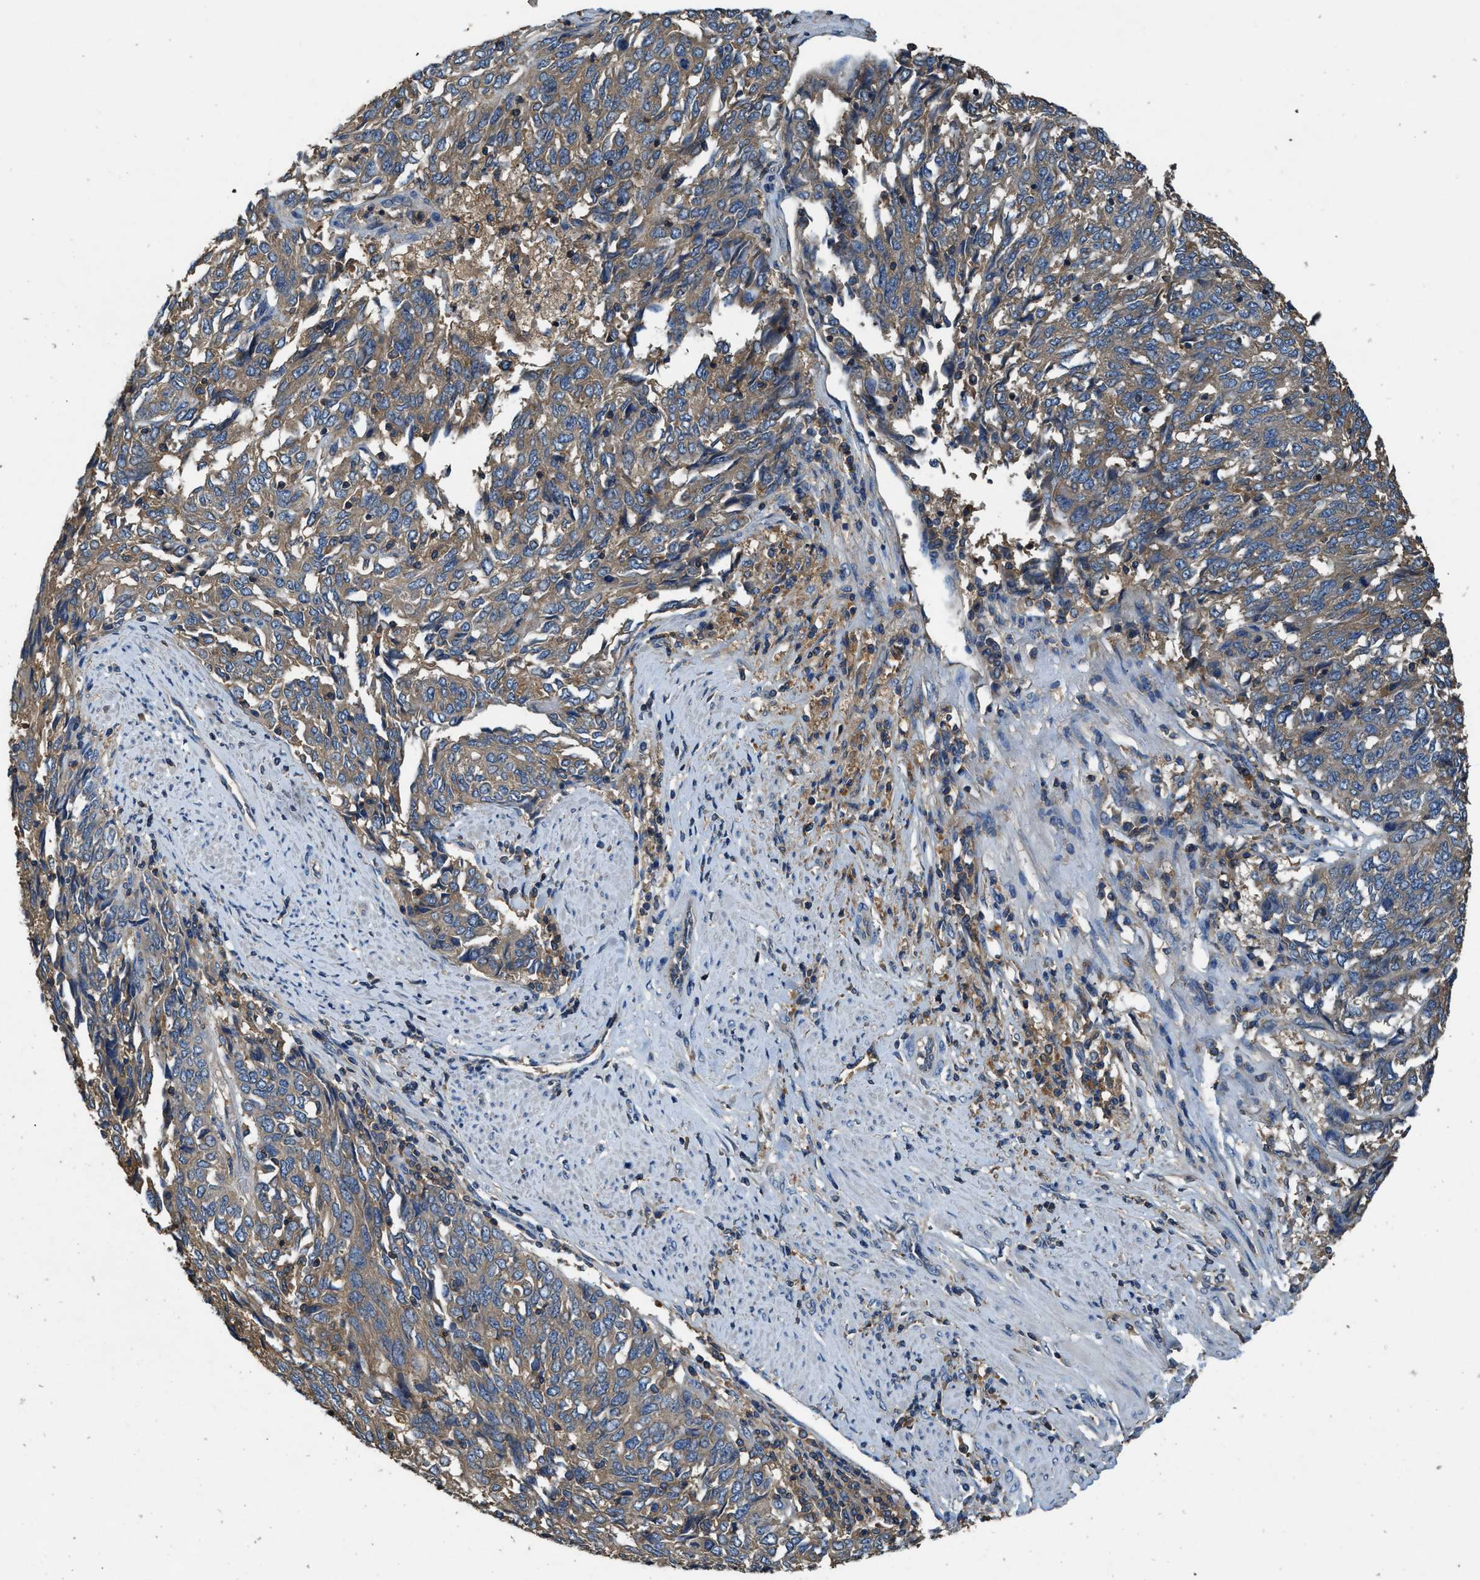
{"staining": {"intensity": "weak", "quantity": ">75%", "location": "cytoplasmic/membranous"}, "tissue": "endometrial cancer", "cell_type": "Tumor cells", "image_type": "cancer", "snomed": [{"axis": "morphology", "description": "Adenocarcinoma, NOS"}, {"axis": "topography", "description": "Endometrium"}], "caption": "Immunohistochemical staining of endometrial cancer exhibits low levels of weak cytoplasmic/membranous positivity in approximately >75% of tumor cells.", "gene": "BLOC1S1", "patient": {"sex": "female", "age": 80}}